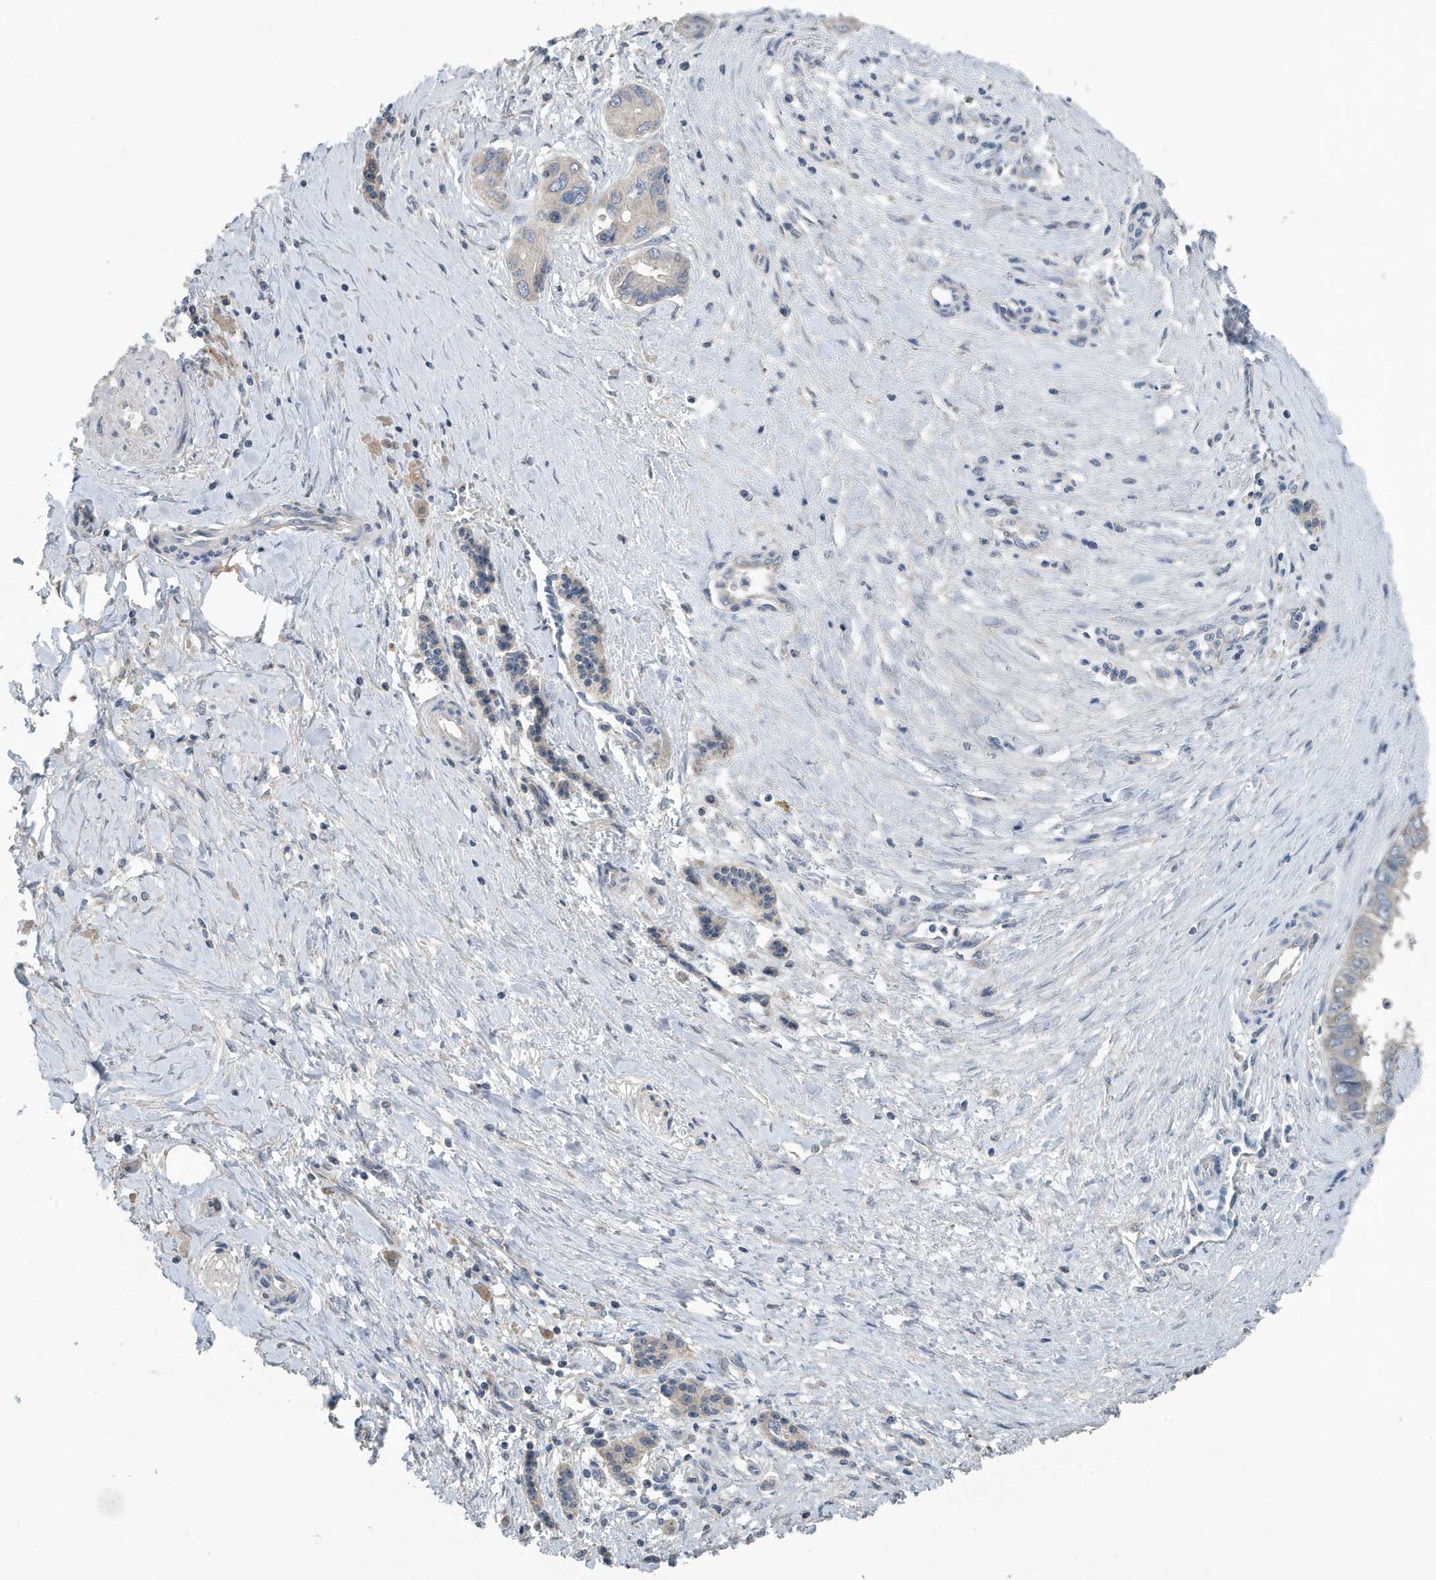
{"staining": {"intensity": "moderate", "quantity": "25%-75%", "location": "cytoplasmic/membranous"}, "tissue": "pancreatic cancer", "cell_type": "Tumor cells", "image_type": "cancer", "snomed": [{"axis": "morphology", "description": "Adenocarcinoma, NOS"}, {"axis": "topography", "description": "Pancreas"}], "caption": "Human pancreatic cancer (adenocarcinoma) stained with a brown dye demonstrates moderate cytoplasmic/membranous positive positivity in about 25%-75% of tumor cells.", "gene": "UGT2B4", "patient": {"sex": "male", "age": 51}}